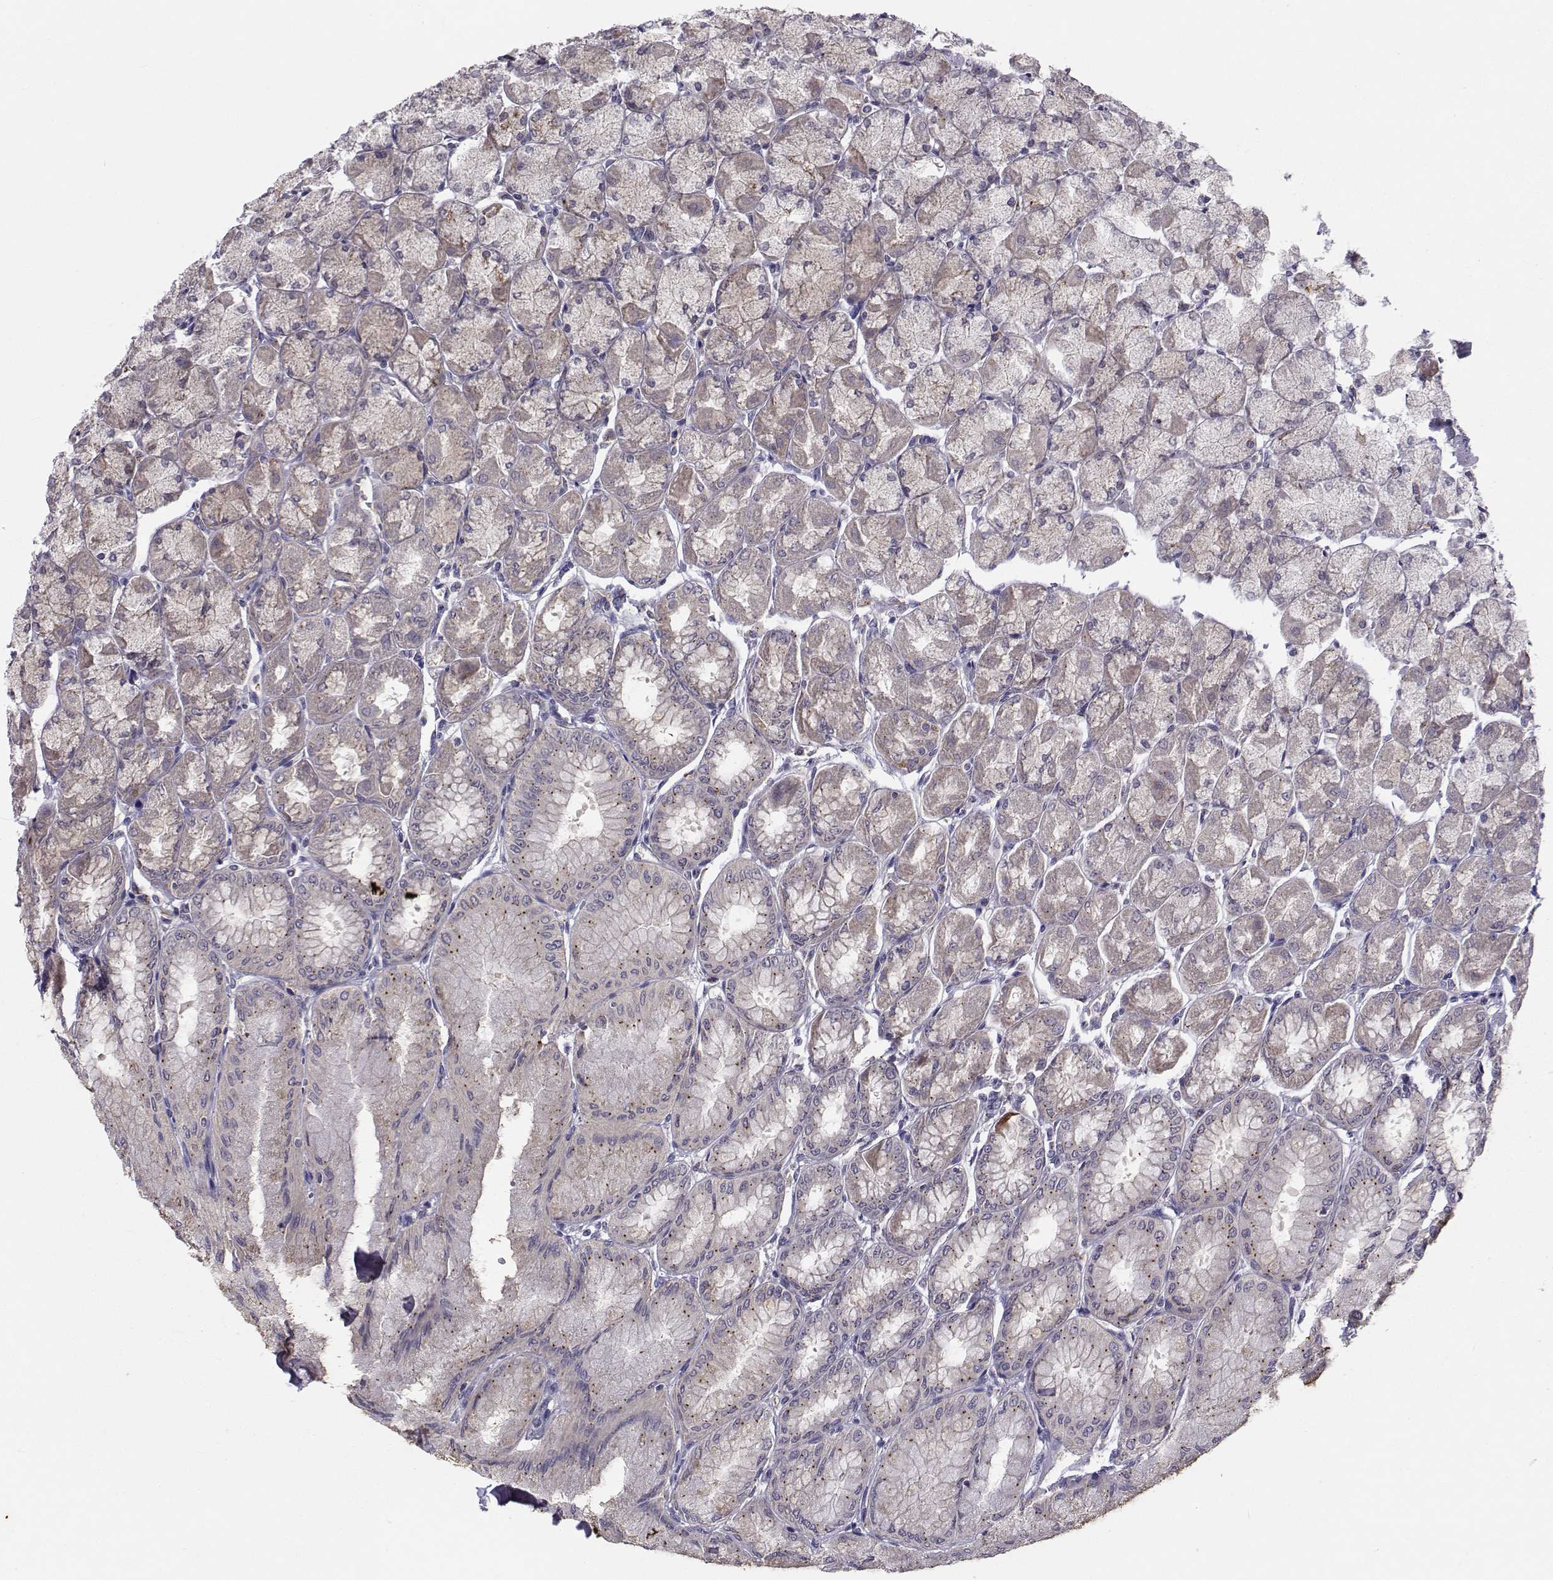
{"staining": {"intensity": "weak", "quantity": "<25%", "location": "cytoplasmic/membranous"}, "tissue": "stomach", "cell_type": "Glandular cells", "image_type": "normal", "snomed": [{"axis": "morphology", "description": "Normal tissue, NOS"}, {"axis": "topography", "description": "Stomach, upper"}], "caption": "A high-resolution photomicrograph shows immunohistochemistry (IHC) staining of unremarkable stomach, which demonstrates no significant positivity in glandular cells.", "gene": "ANGPT1", "patient": {"sex": "male", "age": 60}}